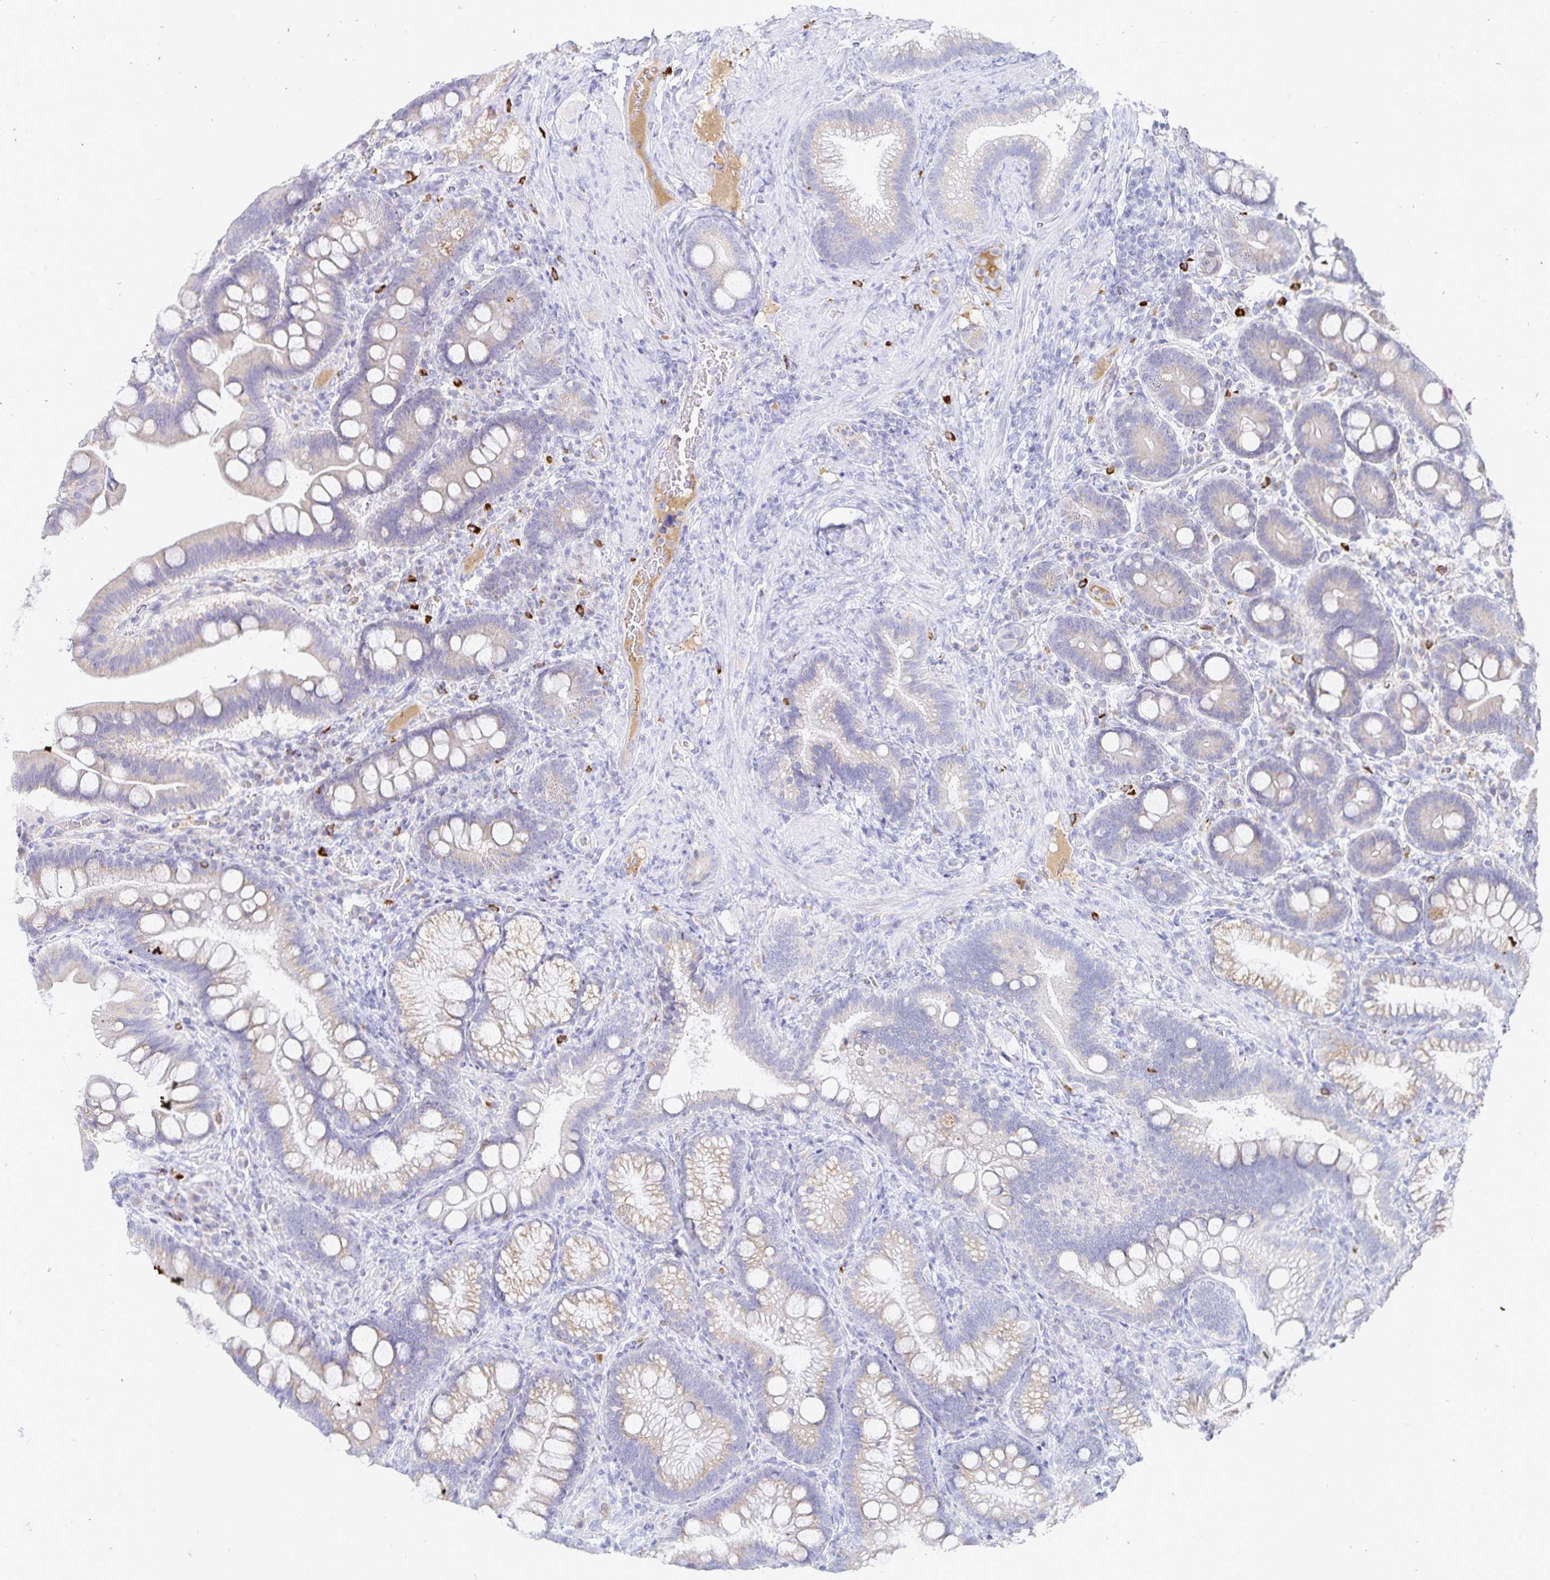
{"staining": {"intensity": "weak", "quantity": "25%-75%", "location": "cytoplasmic/membranous"}, "tissue": "duodenum", "cell_type": "Glandular cells", "image_type": "normal", "snomed": [{"axis": "morphology", "description": "Normal tissue, NOS"}, {"axis": "topography", "description": "Pancreas"}, {"axis": "topography", "description": "Duodenum"}], "caption": "Immunohistochemical staining of unremarkable duodenum exhibits weak cytoplasmic/membranous protein positivity in approximately 25%-75% of glandular cells.", "gene": "PKHD1", "patient": {"sex": "male", "age": 59}}